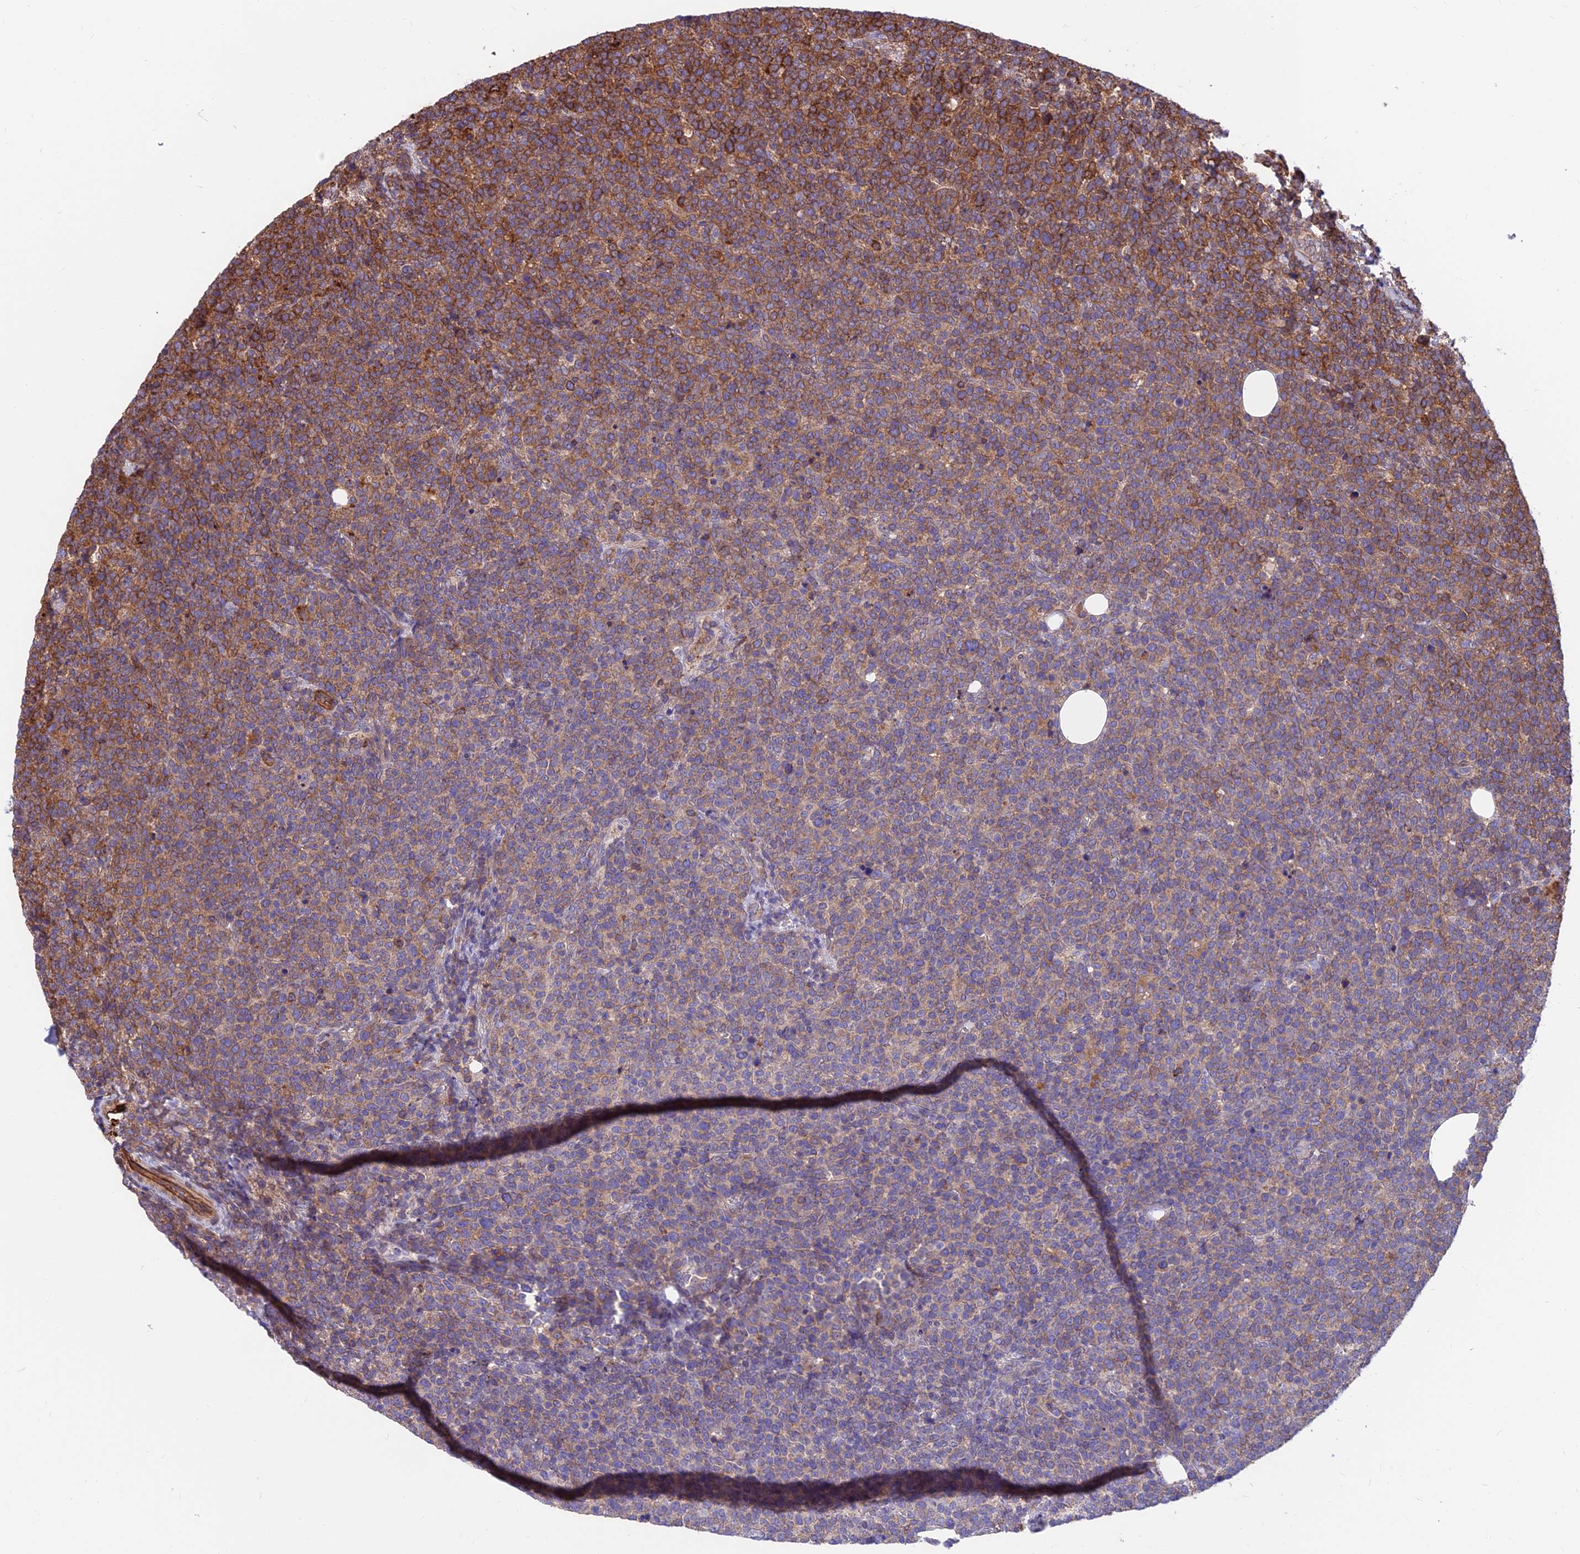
{"staining": {"intensity": "moderate", "quantity": "<25%", "location": "cytoplasmic/membranous"}, "tissue": "lymphoma", "cell_type": "Tumor cells", "image_type": "cancer", "snomed": [{"axis": "morphology", "description": "Malignant lymphoma, non-Hodgkin's type, High grade"}, {"axis": "topography", "description": "Lymph node"}], "caption": "Immunohistochemical staining of human high-grade malignant lymphoma, non-Hodgkin's type shows moderate cytoplasmic/membranous protein positivity in approximately <25% of tumor cells. (brown staining indicates protein expression, while blue staining denotes nuclei).", "gene": "RTN4RL1", "patient": {"sex": "male", "age": 61}}